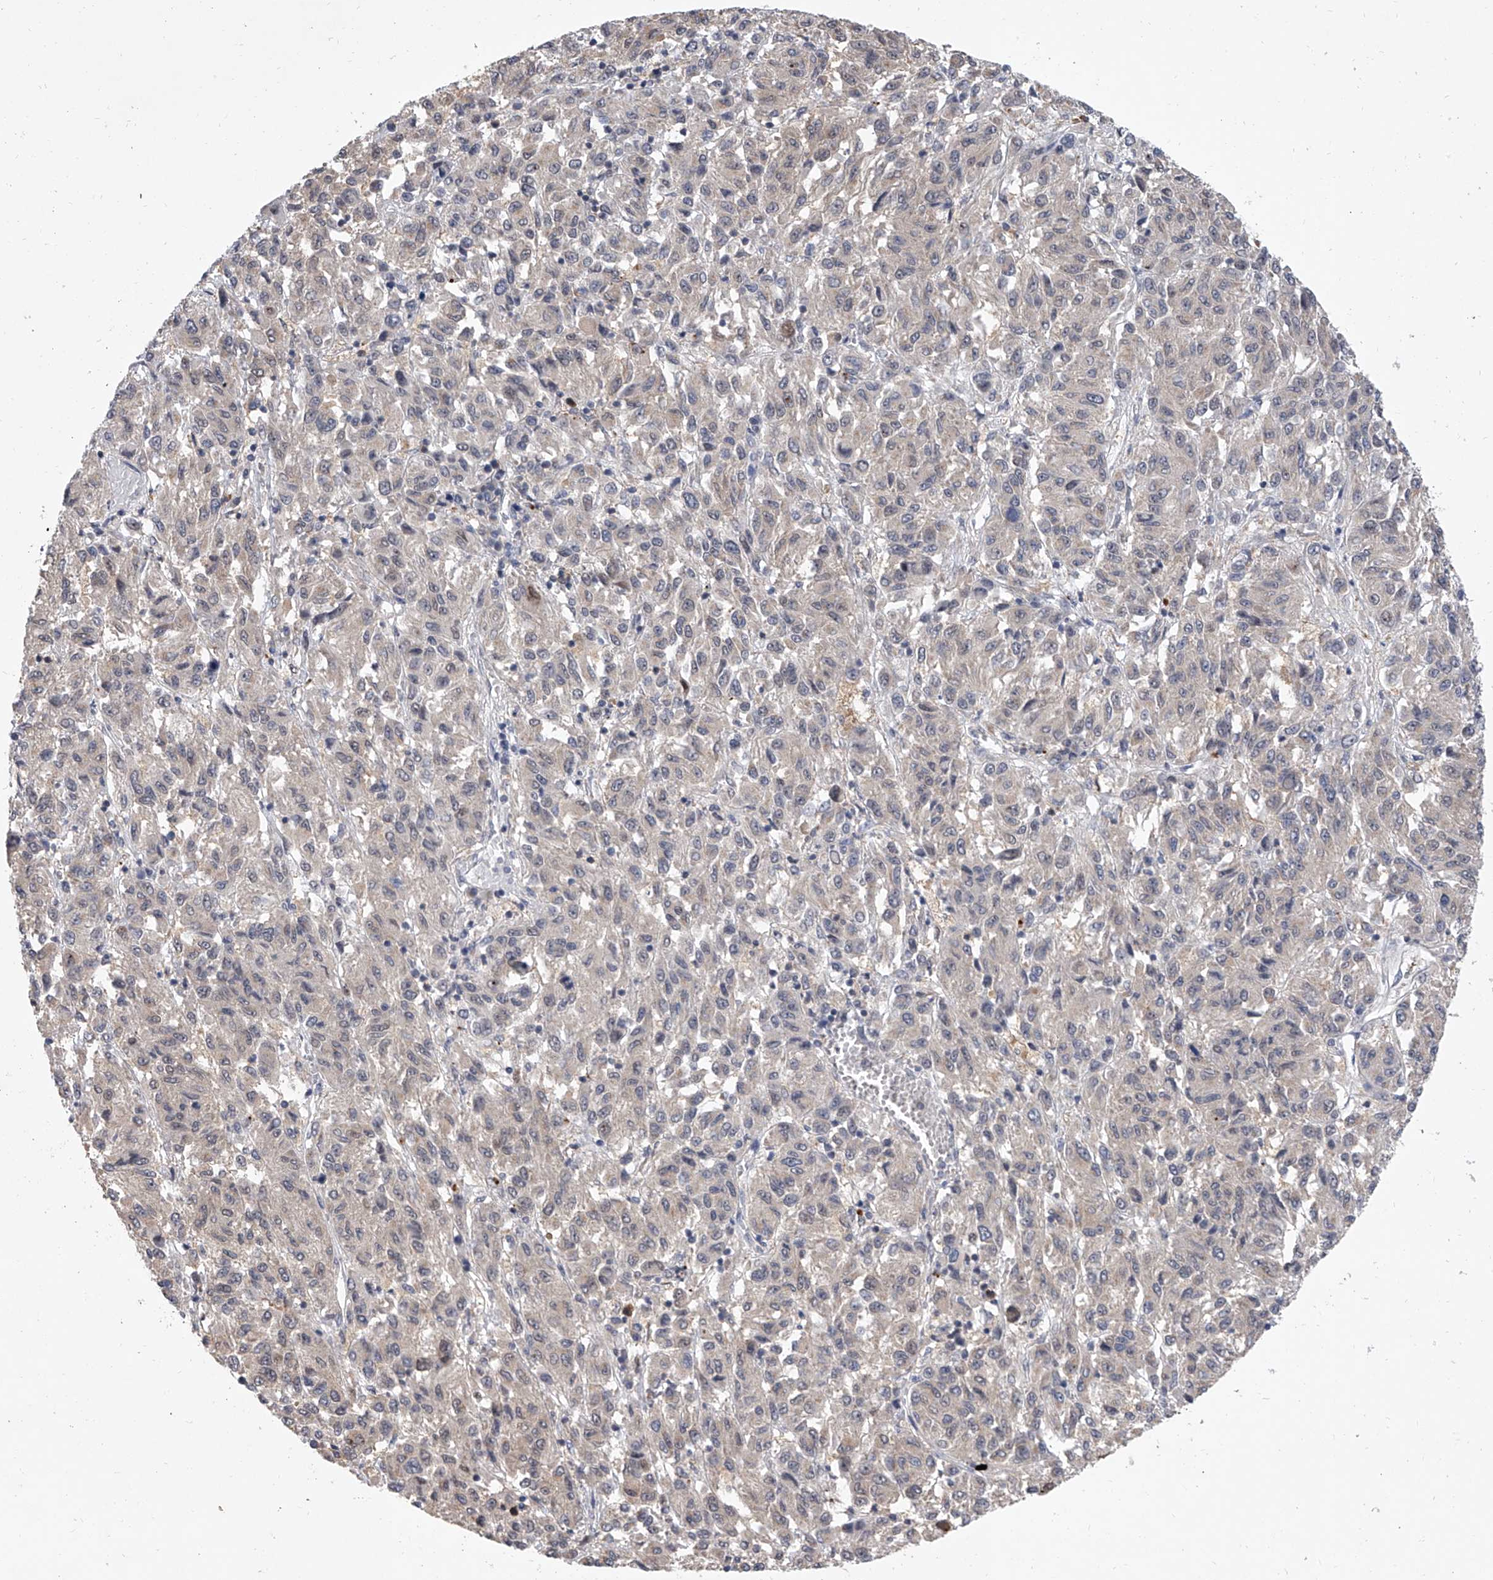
{"staining": {"intensity": "weak", "quantity": "<25%", "location": "cytoplasmic/membranous"}, "tissue": "melanoma", "cell_type": "Tumor cells", "image_type": "cancer", "snomed": [{"axis": "morphology", "description": "Malignant melanoma, Metastatic site"}, {"axis": "topography", "description": "Lung"}], "caption": "Immunohistochemistry photomicrograph of human malignant melanoma (metastatic site) stained for a protein (brown), which exhibits no expression in tumor cells.", "gene": "BHLHE23", "patient": {"sex": "male", "age": 64}}